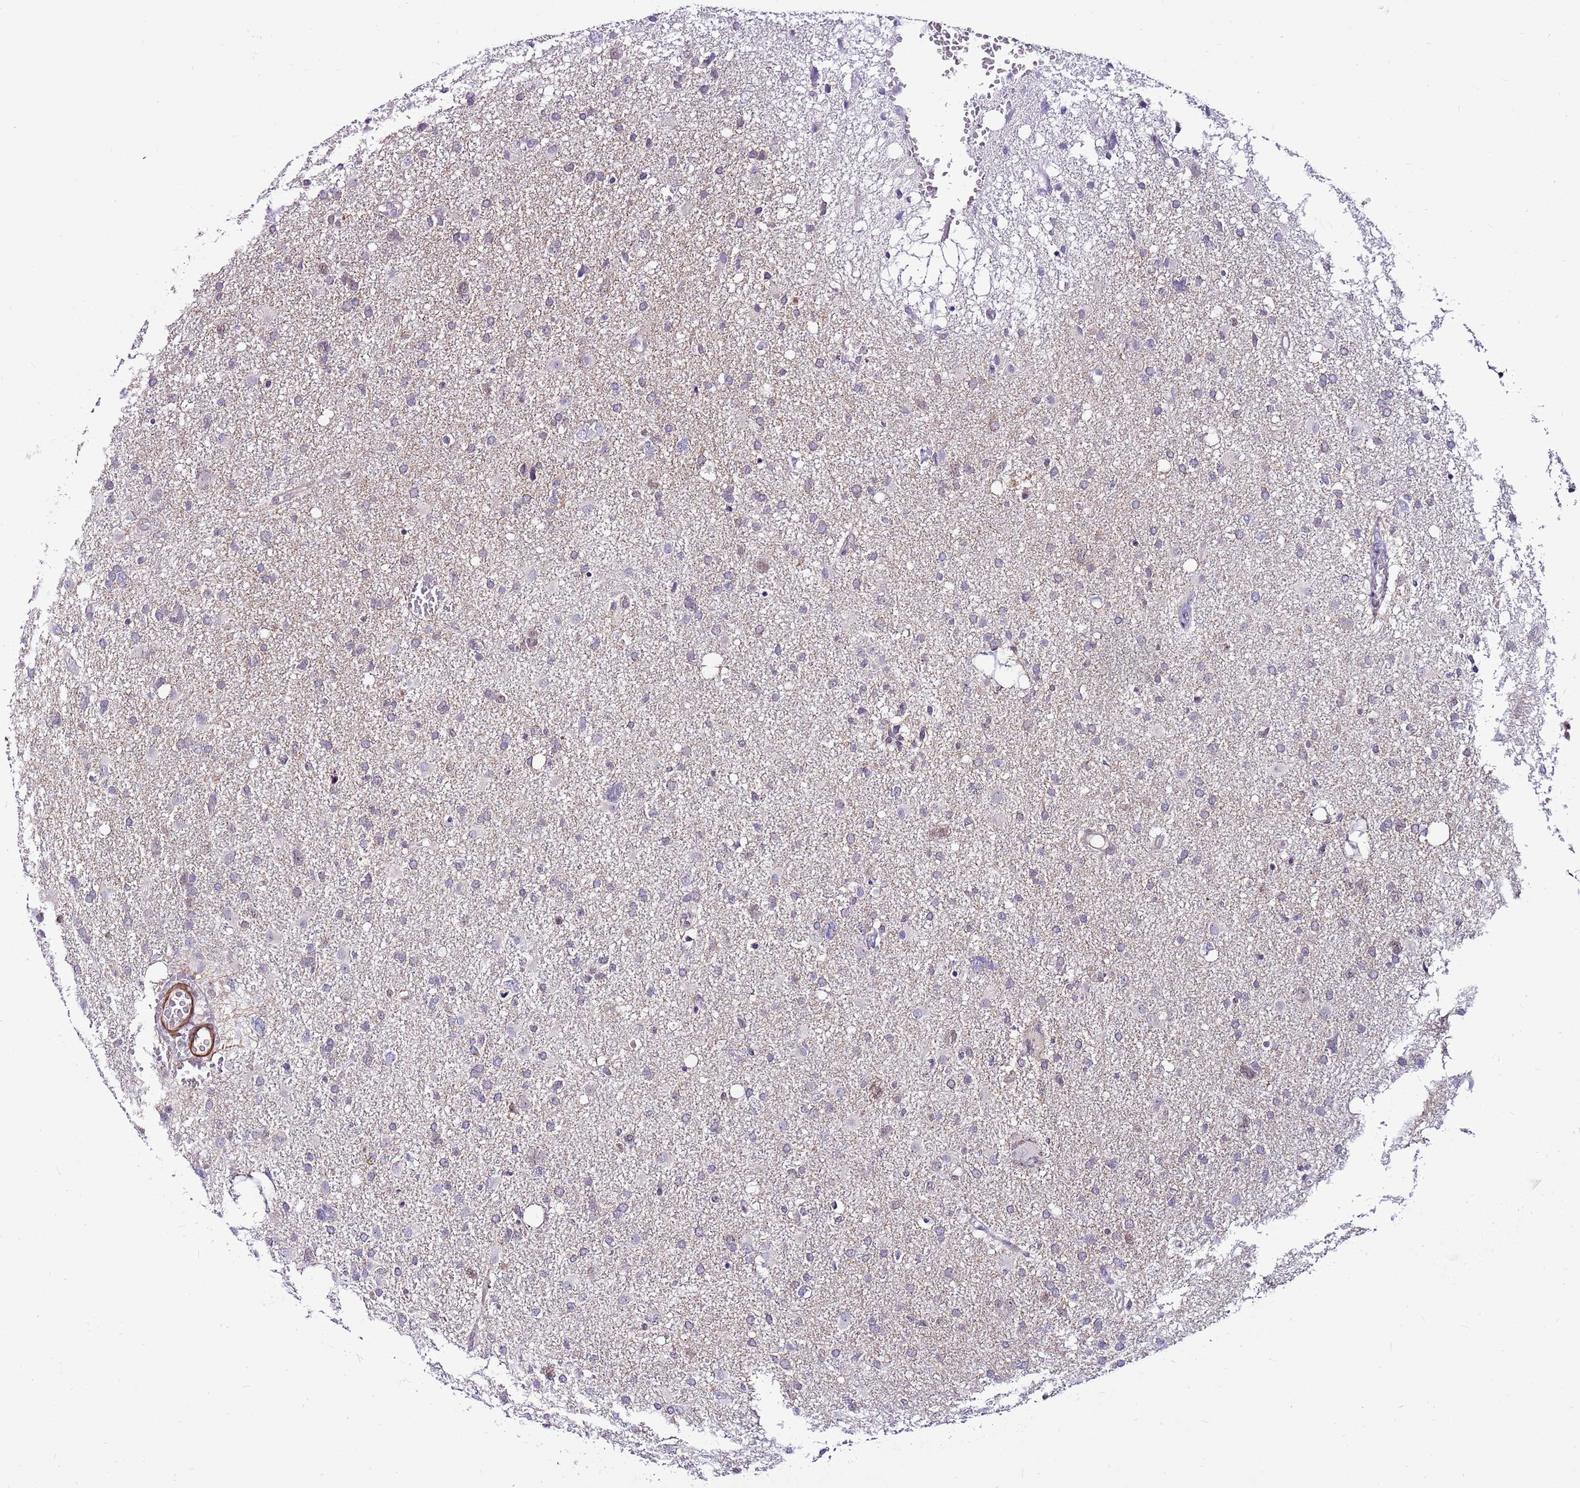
{"staining": {"intensity": "negative", "quantity": "none", "location": "none"}, "tissue": "glioma", "cell_type": "Tumor cells", "image_type": "cancer", "snomed": [{"axis": "morphology", "description": "Glioma, malignant, High grade"}, {"axis": "topography", "description": "Brain"}], "caption": "A histopathology image of high-grade glioma (malignant) stained for a protein shows no brown staining in tumor cells.", "gene": "POLE3", "patient": {"sex": "male", "age": 61}}